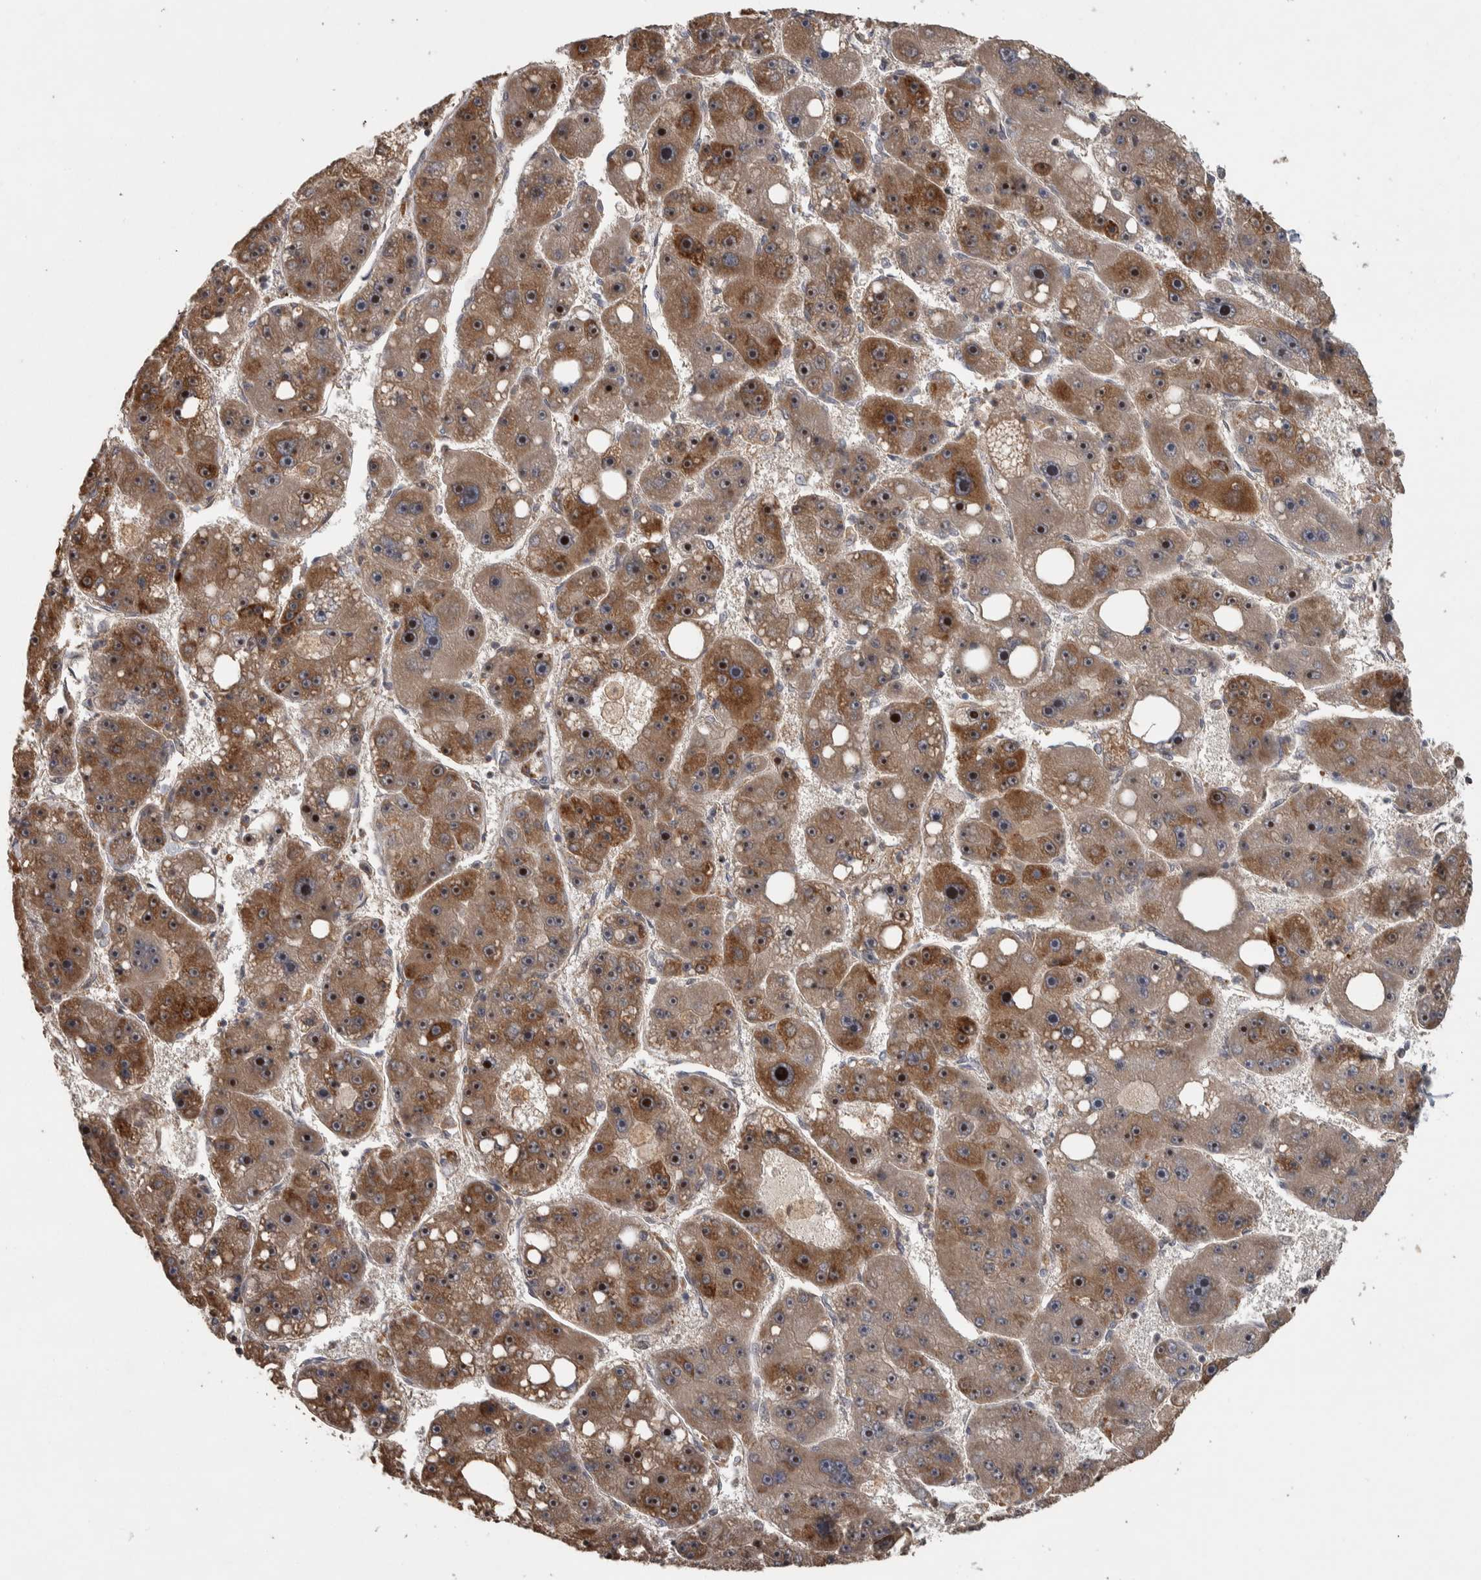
{"staining": {"intensity": "strong", "quantity": "25%-75%", "location": "cytoplasmic/membranous,nuclear"}, "tissue": "liver cancer", "cell_type": "Tumor cells", "image_type": "cancer", "snomed": [{"axis": "morphology", "description": "Carcinoma, Hepatocellular, NOS"}, {"axis": "topography", "description": "Liver"}], "caption": "IHC of human liver hepatocellular carcinoma demonstrates high levels of strong cytoplasmic/membranous and nuclear expression in approximately 25%-75% of tumor cells.", "gene": "ERAL1", "patient": {"sex": "female", "age": 61}}